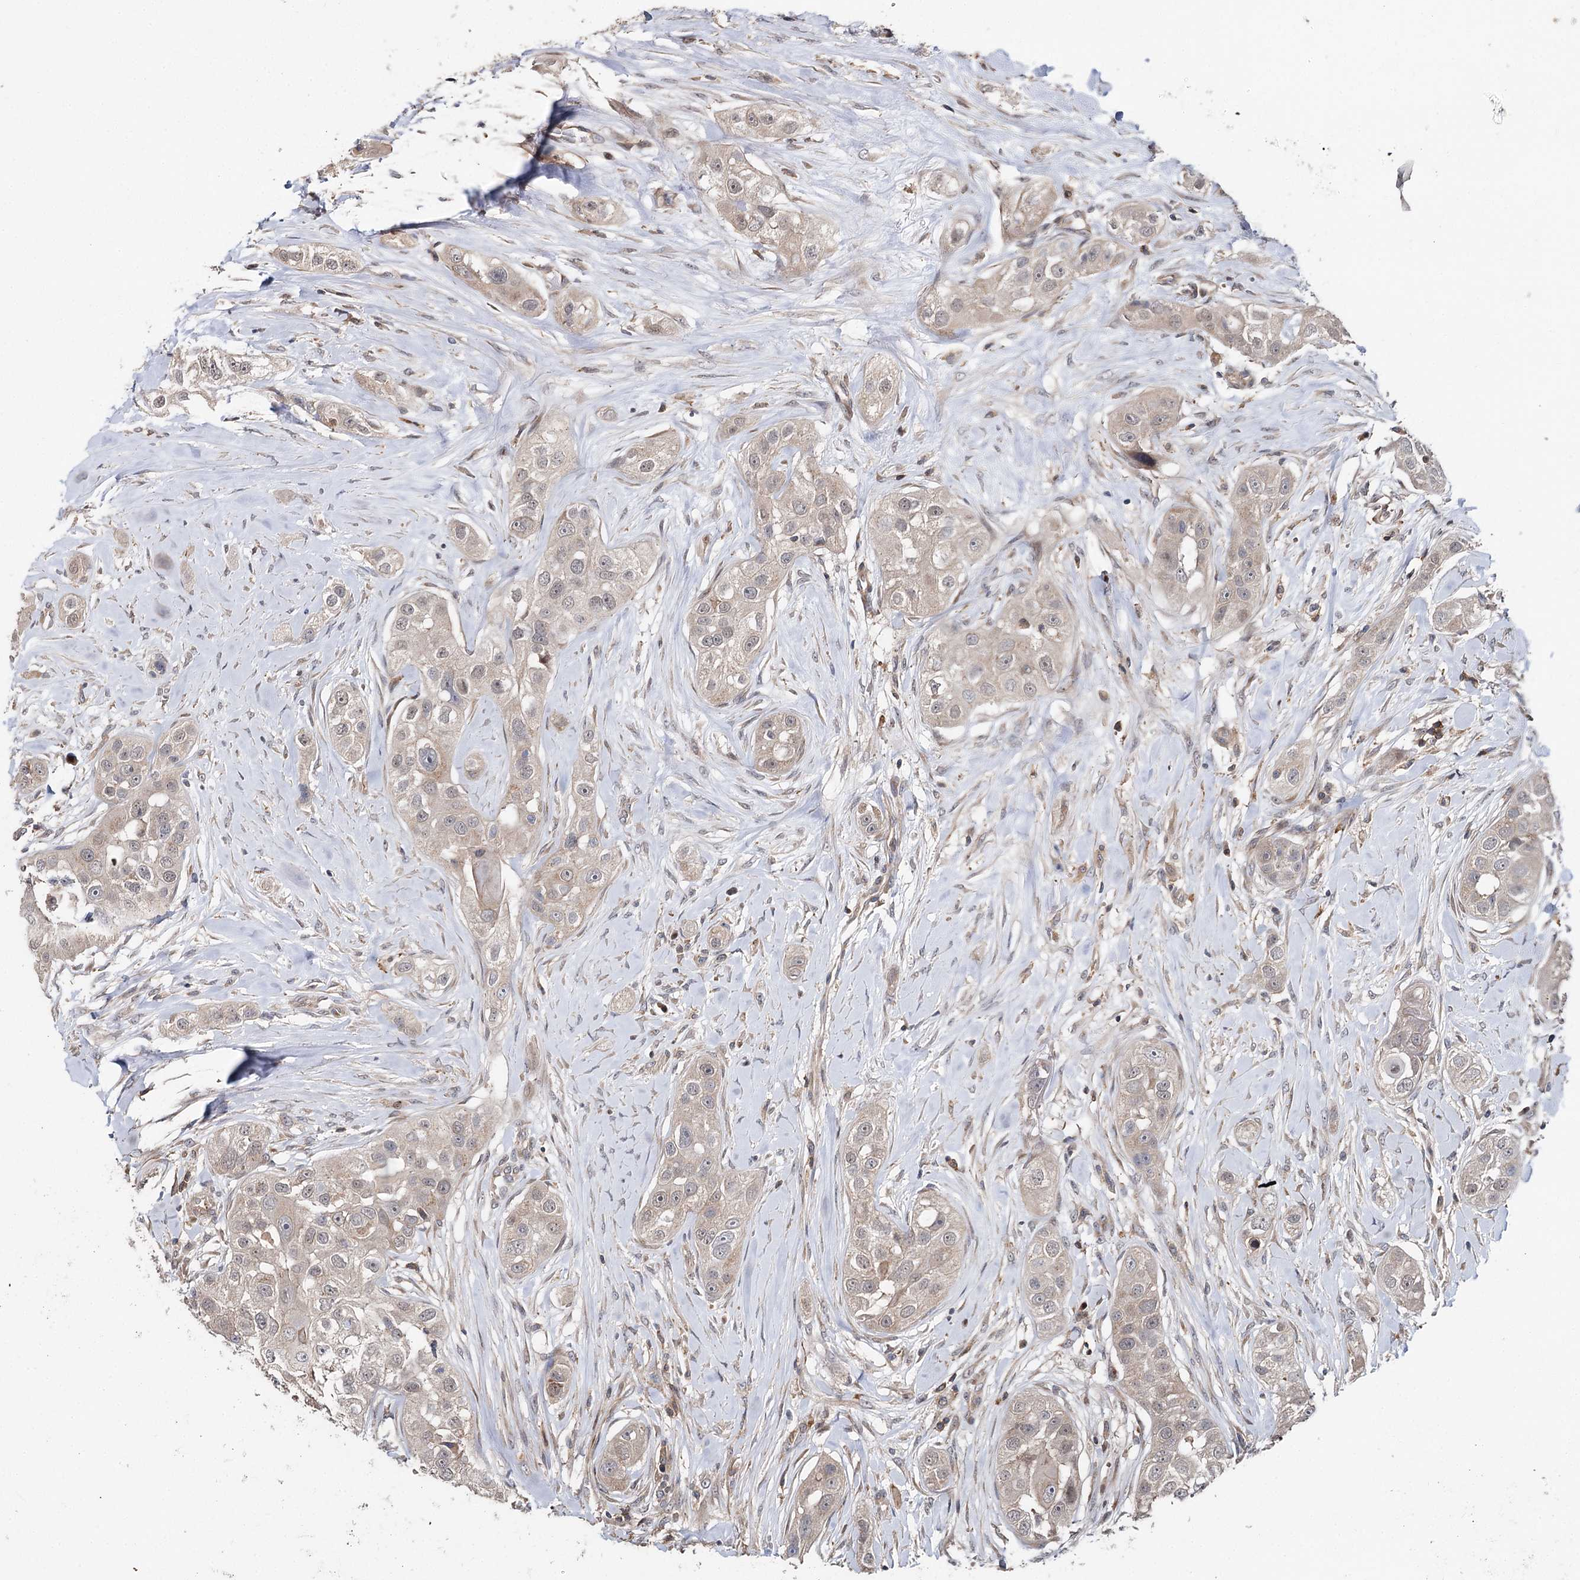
{"staining": {"intensity": "weak", "quantity": "25%-75%", "location": "nuclear"}, "tissue": "head and neck cancer", "cell_type": "Tumor cells", "image_type": "cancer", "snomed": [{"axis": "morphology", "description": "Normal tissue, NOS"}, {"axis": "morphology", "description": "Squamous cell carcinoma, NOS"}, {"axis": "topography", "description": "Skeletal muscle"}, {"axis": "topography", "description": "Head-Neck"}], "caption": "Head and neck squamous cell carcinoma was stained to show a protein in brown. There is low levels of weak nuclear positivity in approximately 25%-75% of tumor cells.", "gene": "STX6", "patient": {"sex": "male", "age": 51}}